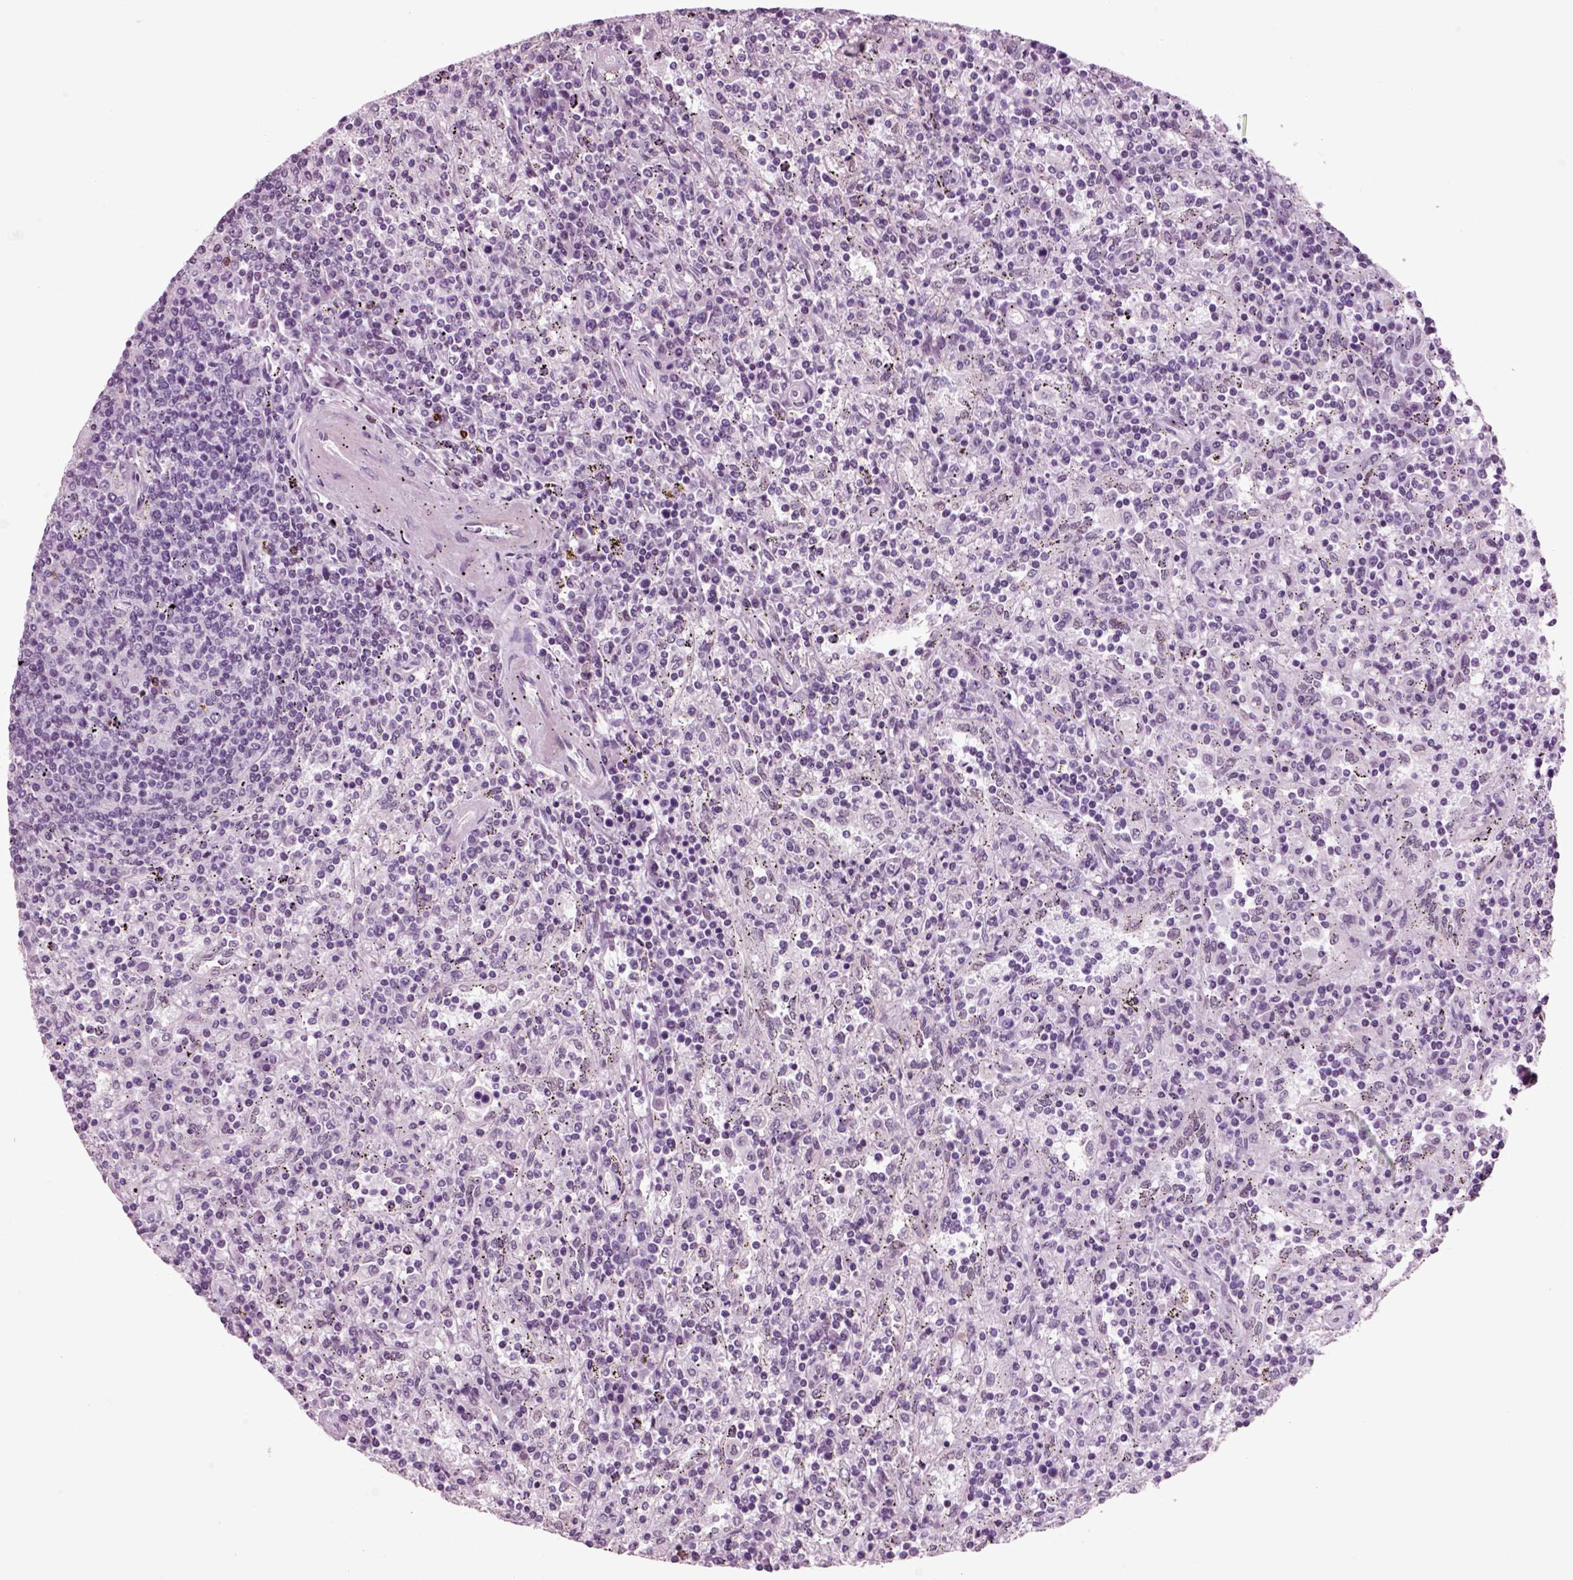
{"staining": {"intensity": "negative", "quantity": "none", "location": "none"}, "tissue": "lymphoma", "cell_type": "Tumor cells", "image_type": "cancer", "snomed": [{"axis": "morphology", "description": "Malignant lymphoma, non-Hodgkin's type, Low grade"}, {"axis": "topography", "description": "Lymph node"}], "caption": "Tumor cells are negative for protein expression in human malignant lymphoma, non-Hodgkin's type (low-grade).", "gene": "CHGB", "patient": {"sex": "male", "age": 52}}